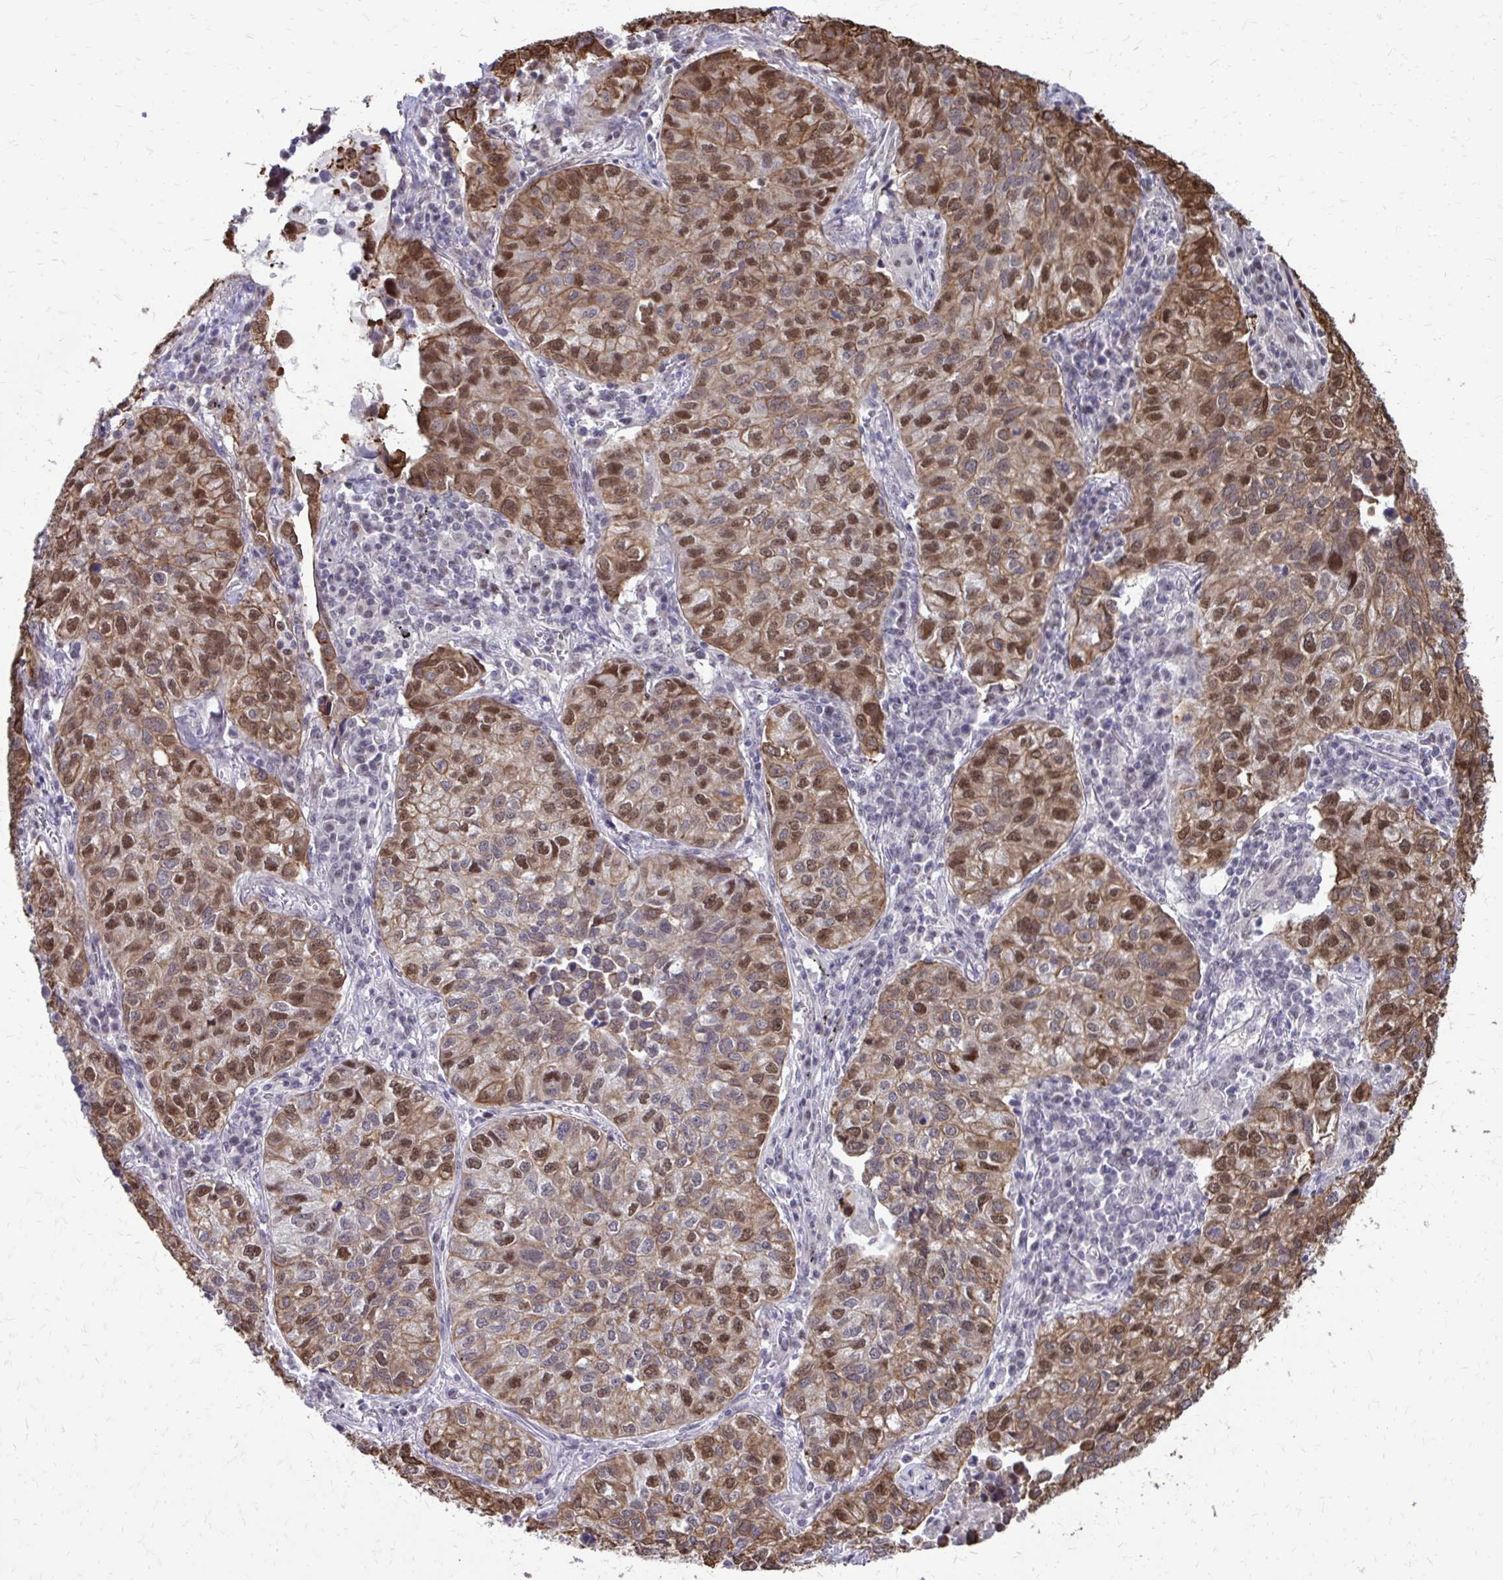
{"staining": {"intensity": "moderate", "quantity": ">75%", "location": "cytoplasmic/membranous,nuclear"}, "tissue": "lung cancer", "cell_type": "Tumor cells", "image_type": "cancer", "snomed": [{"axis": "morphology", "description": "Adenocarcinoma, NOS"}, {"axis": "topography", "description": "Lung"}], "caption": "The immunohistochemical stain labels moderate cytoplasmic/membranous and nuclear expression in tumor cells of lung cancer (adenocarcinoma) tissue.", "gene": "ANKRD30B", "patient": {"sex": "female", "age": 50}}